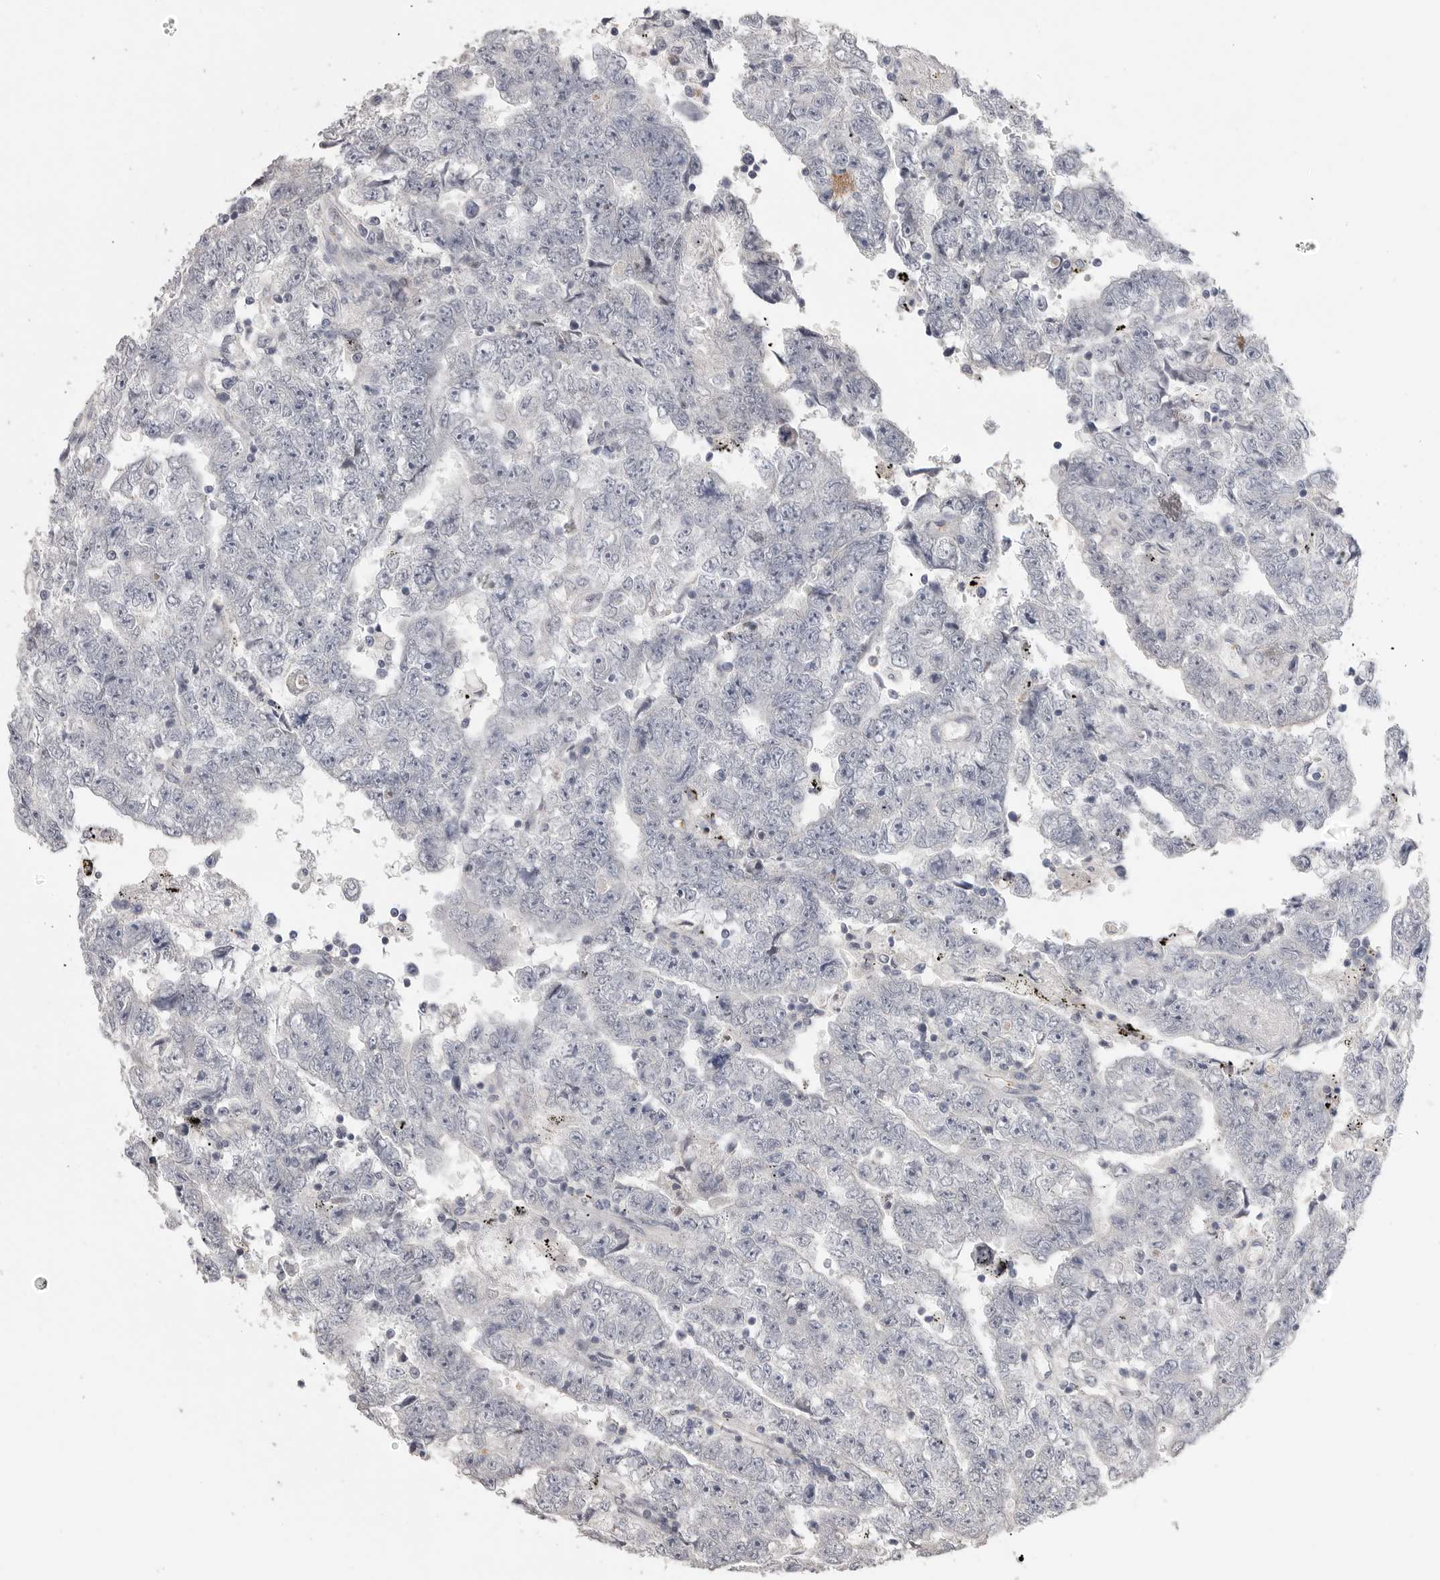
{"staining": {"intensity": "negative", "quantity": "none", "location": "none"}, "tissue": "testis cancer", "cell_type": "Tumor cells", "image_type": "cancer", "snomed": [{"axis": "morphology", "description": "Carcinoma, Embryonal, NOS"}, {"axis": "topography", "description": "Testis"}], "caption": "Immunohistochemistry of human testis cancer displays no expression in tumor cells.", "gene": "FBXO43", "patient": {"sex": "male", "age": 25}}